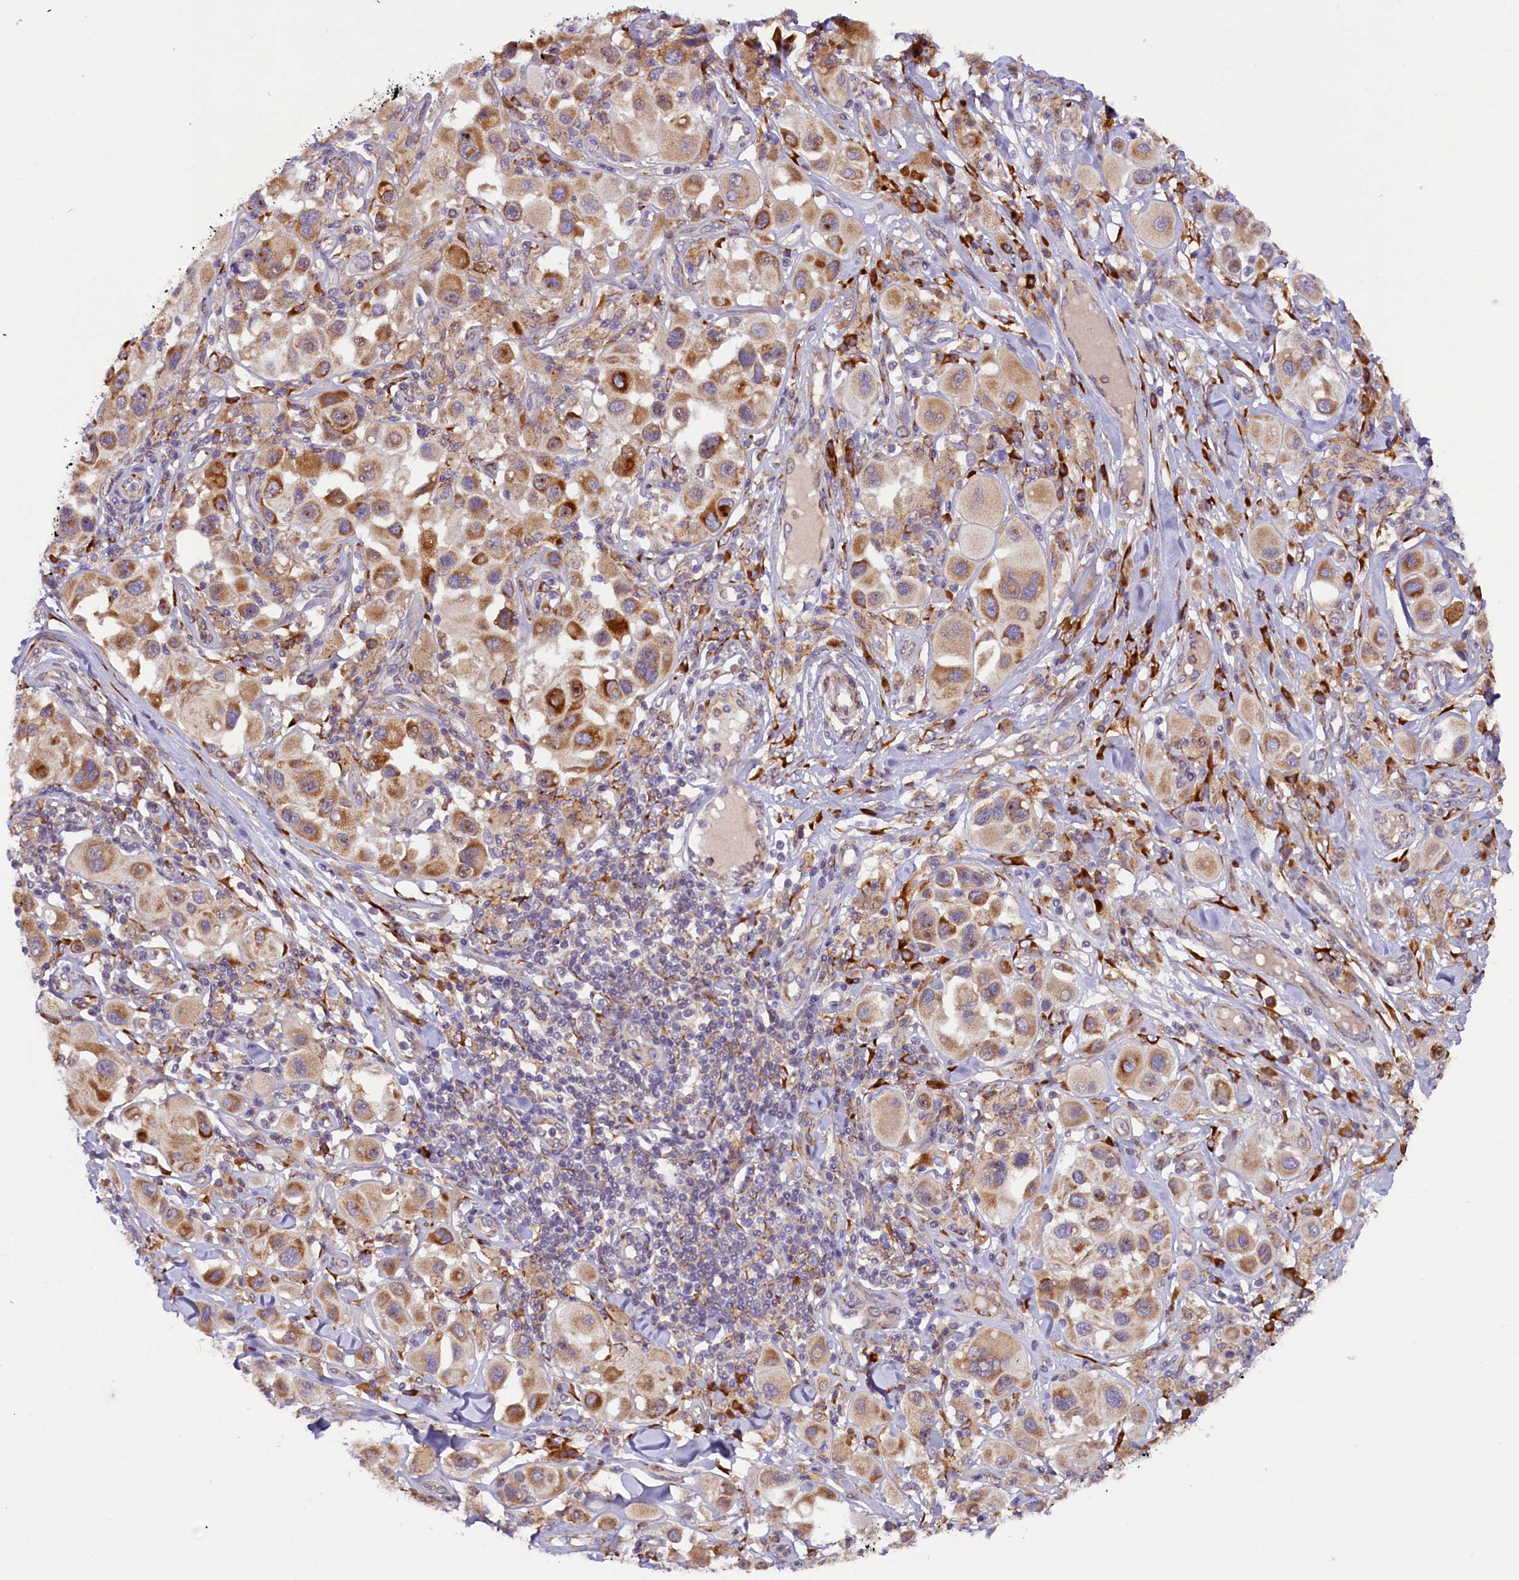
{"staining": {"intensity": "moderate", "quantity": ">75%", "location": "cytoplasmic/membranous"}, "tissue": "melanoma", "cell_type": "Tumor cells", "image_type": "cancer", "snomed": [{"axis": "morphology", "description": "Malignant melanoma, Metastatic site"}, {"axis": "topography", "description": "Skin"}], "caption": "Protein staining of melanoma tissue shows moderate cytoplasmic/membranous staining in approximately >75% of tumor cells.", "gene": "SSC5D", "patient": {"sex": "male", "age": 41}}